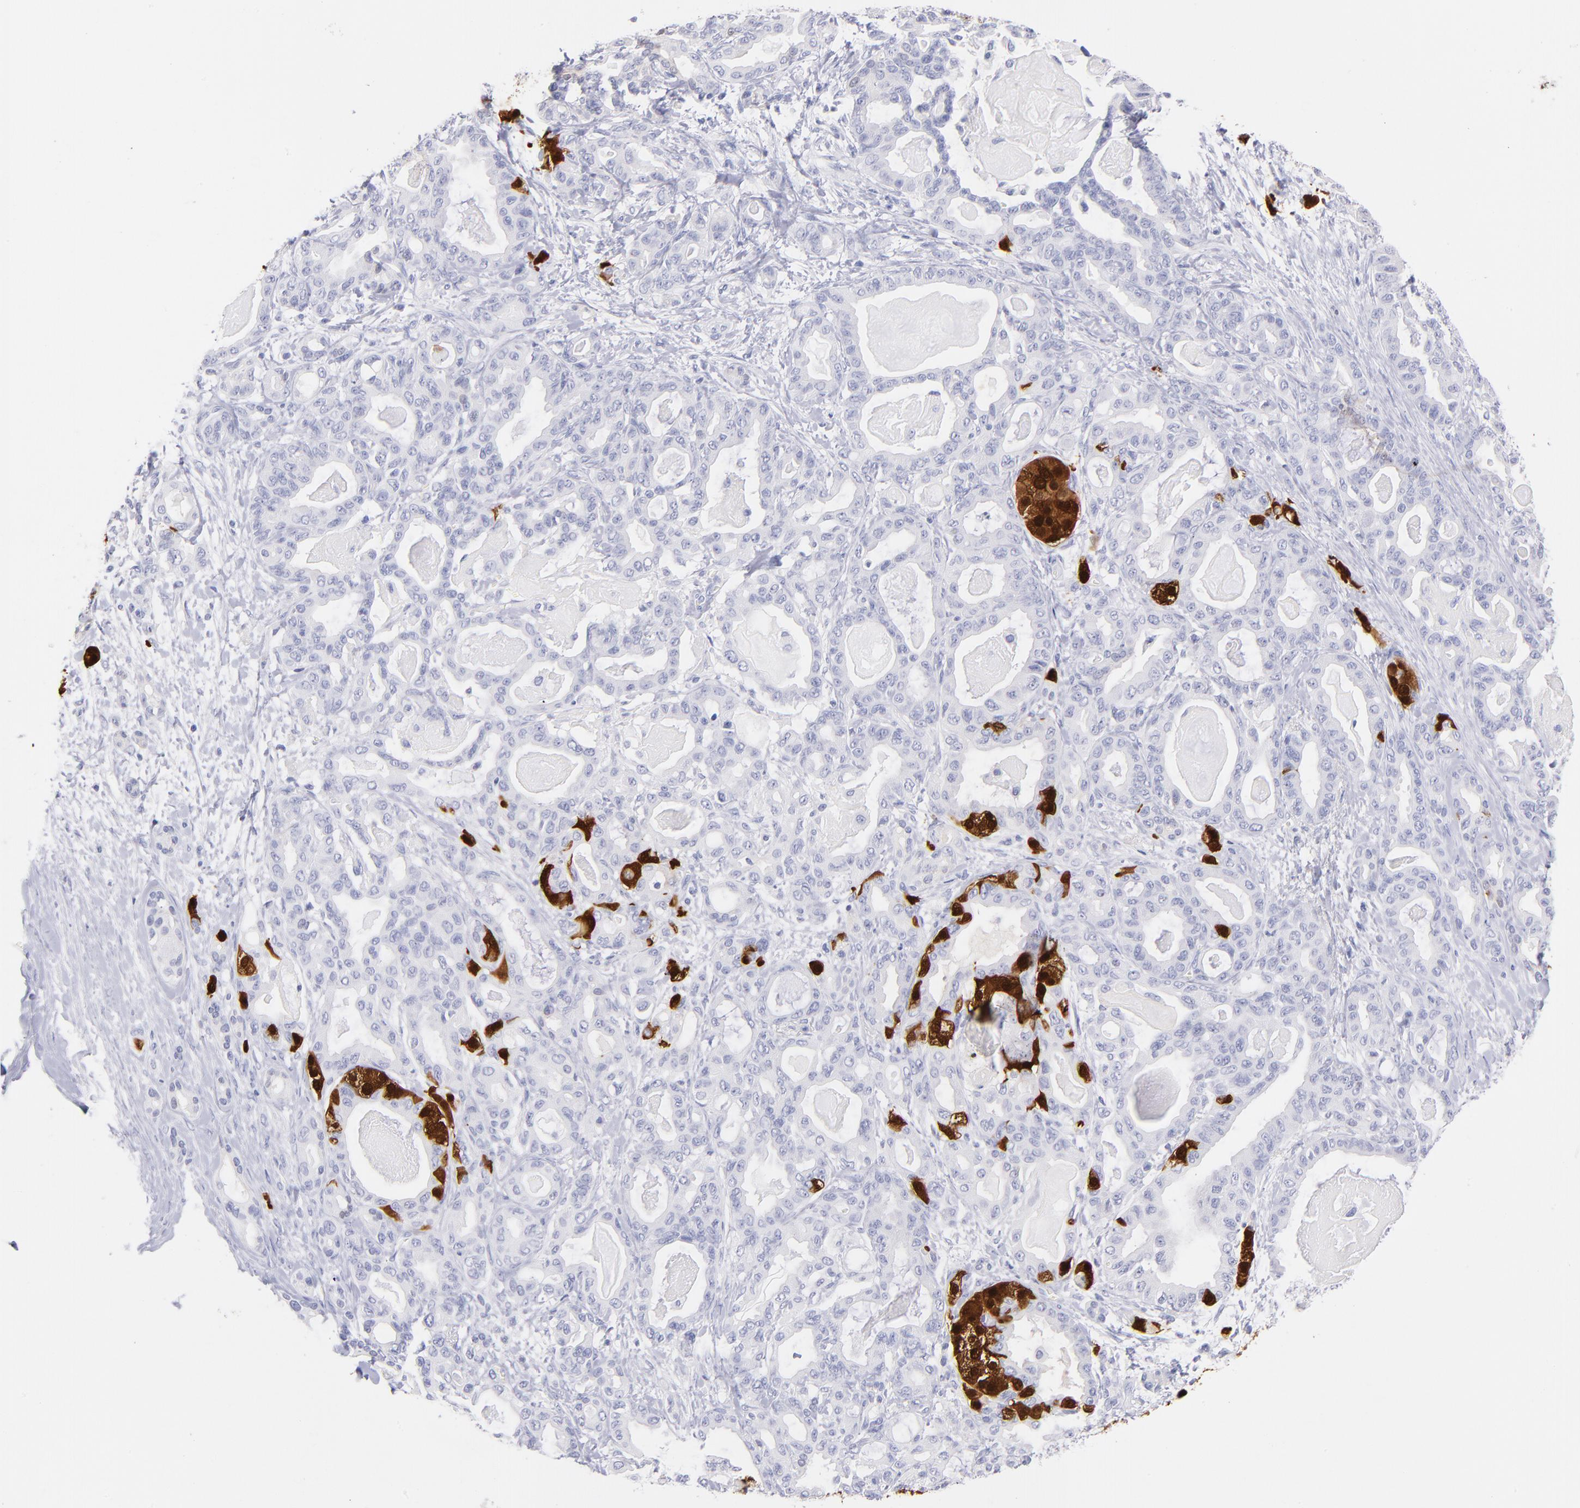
{"staining": {"intensity": "strong", "quantity": "<25%", "location": "cytoplasmic/membranous,nuclear"}, "tissue": "pancreatic cancer", "cell_type": "Tumor cells", "image_type": "cancer", "snomed": [{"axis": "morphology", "description": "Adenocarcinoma, NOS"}, {"axis": "topography", "description": "Pancreas"}], "caption": "High-magnification brightfield microscopy of pancreatic cancer (adenocarcinoma) stained with DAB (3,3'-diaminobenzidine) (brown) and counterstained with hematoxylin (blue). tumor cells exhibit strong cytoplasmic/membranous and nuclear positivity is seen in approximately<25% of cells. The protein of interest is stained brown, and the nuclei are stained in blue (DAB (3,3'-diaminobenzidine) IHC with brightfield microscopy, high magnification).", "gene": "SCGN", "patient": {"sex": "male", "age": 63}}